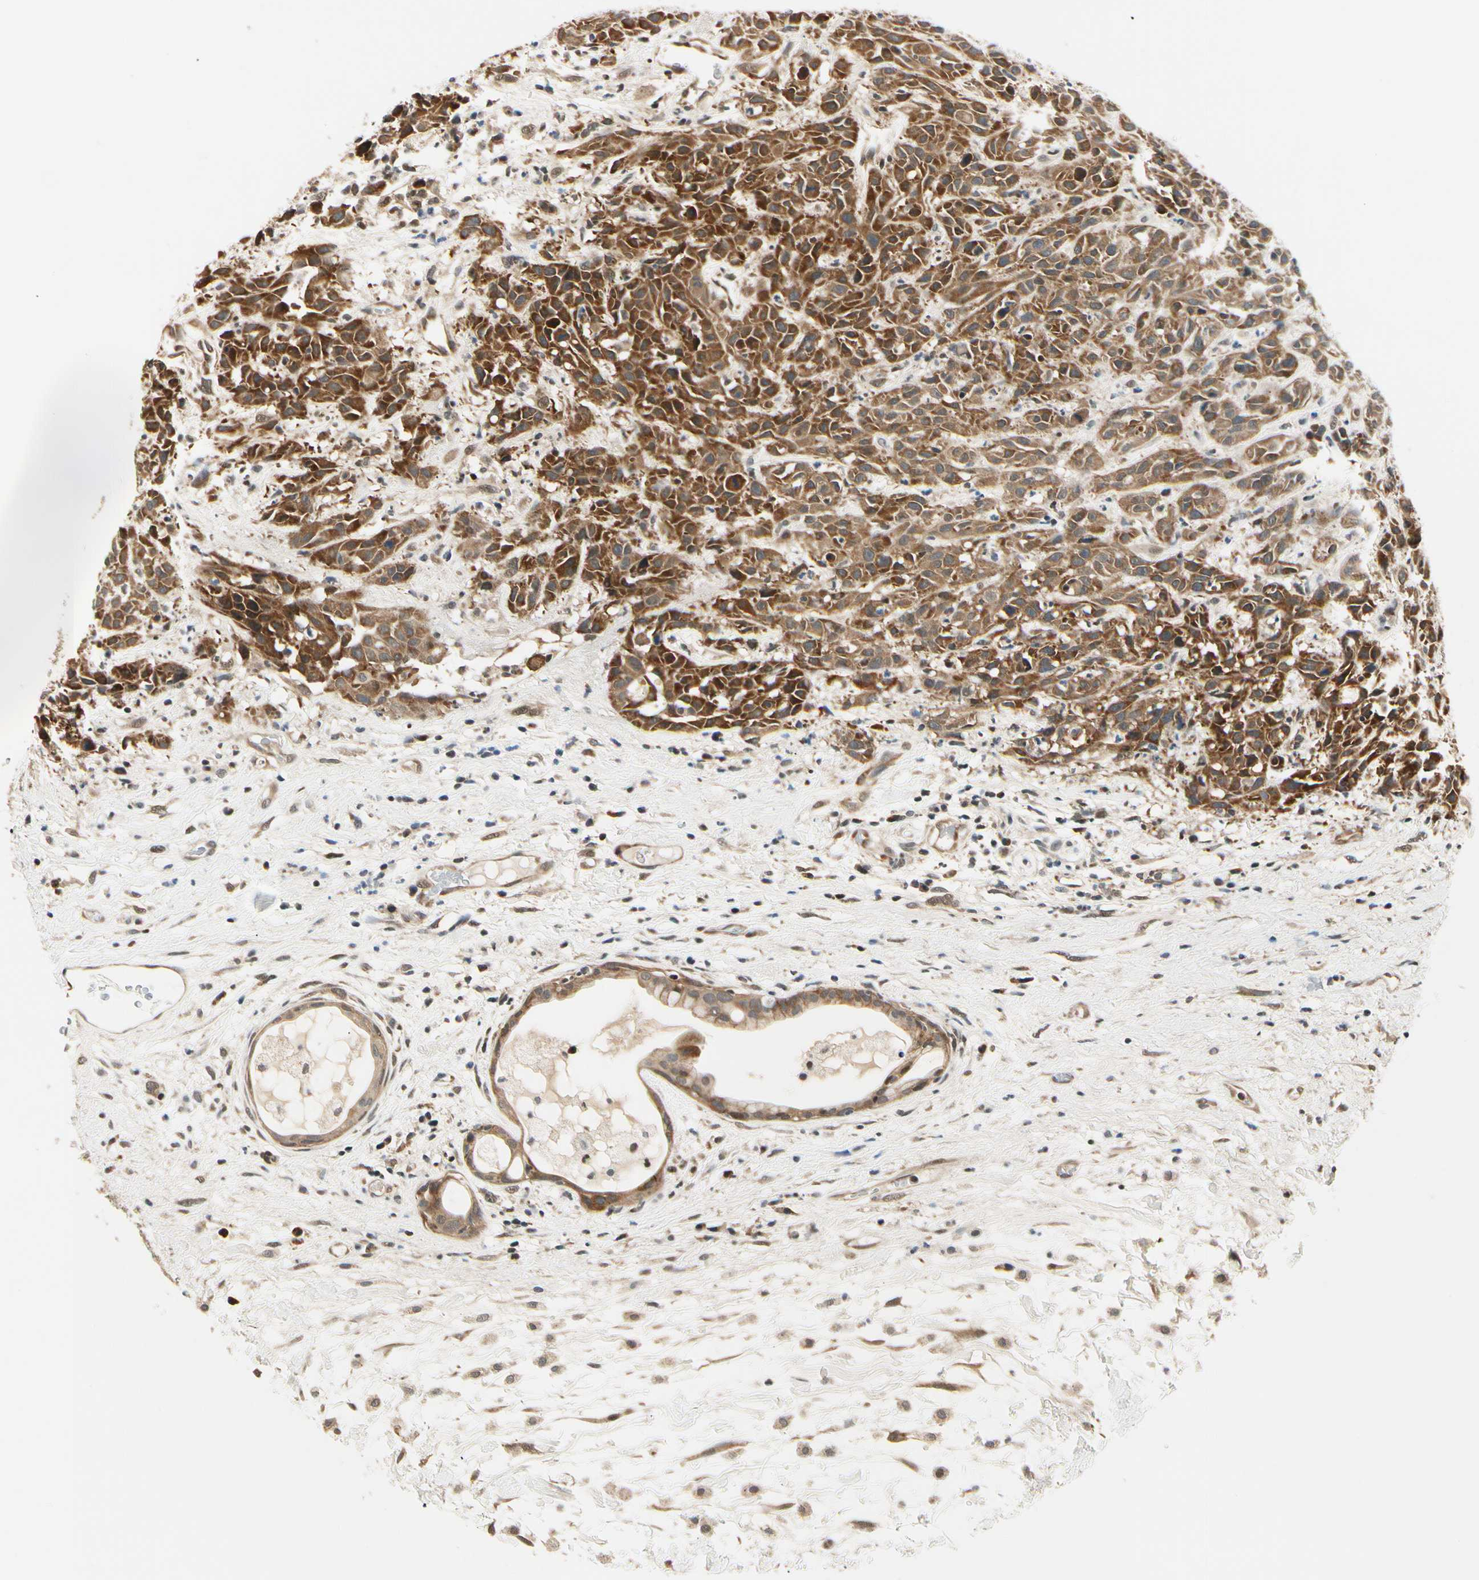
{"staining": {"intensity": "strong", "quantity": ">75%", "location": "cytoplasmic/membranous"}, "tissue": "head and neck cancer", "cell_type": "Tumor cells", "image_type": "cancer", "snomed": [{"axis": "morphology", "description": "Normal tissue, NOS"}, {"axis": "morphology", "description": "Squamous cell carcinoma, NOS"}, {"axis": "topography", "description": "Cartilage tissue"}, {"axis": "topography", "description": "Head-Neck"}], "caption": "Brown immunohistochemical staining in head and neck cancer (squamous cell carcinoma) exhibits strong cytoplasmic/membranous expression in about >75% of tumor cells. The staining was performed using DAB to visualize the protein expression in brown, while the nuclei were stained in blue with hematoxylin (Magnification: 20x).", "gene": "PDK2", "patient": {"sex": "male", "age": 62}}